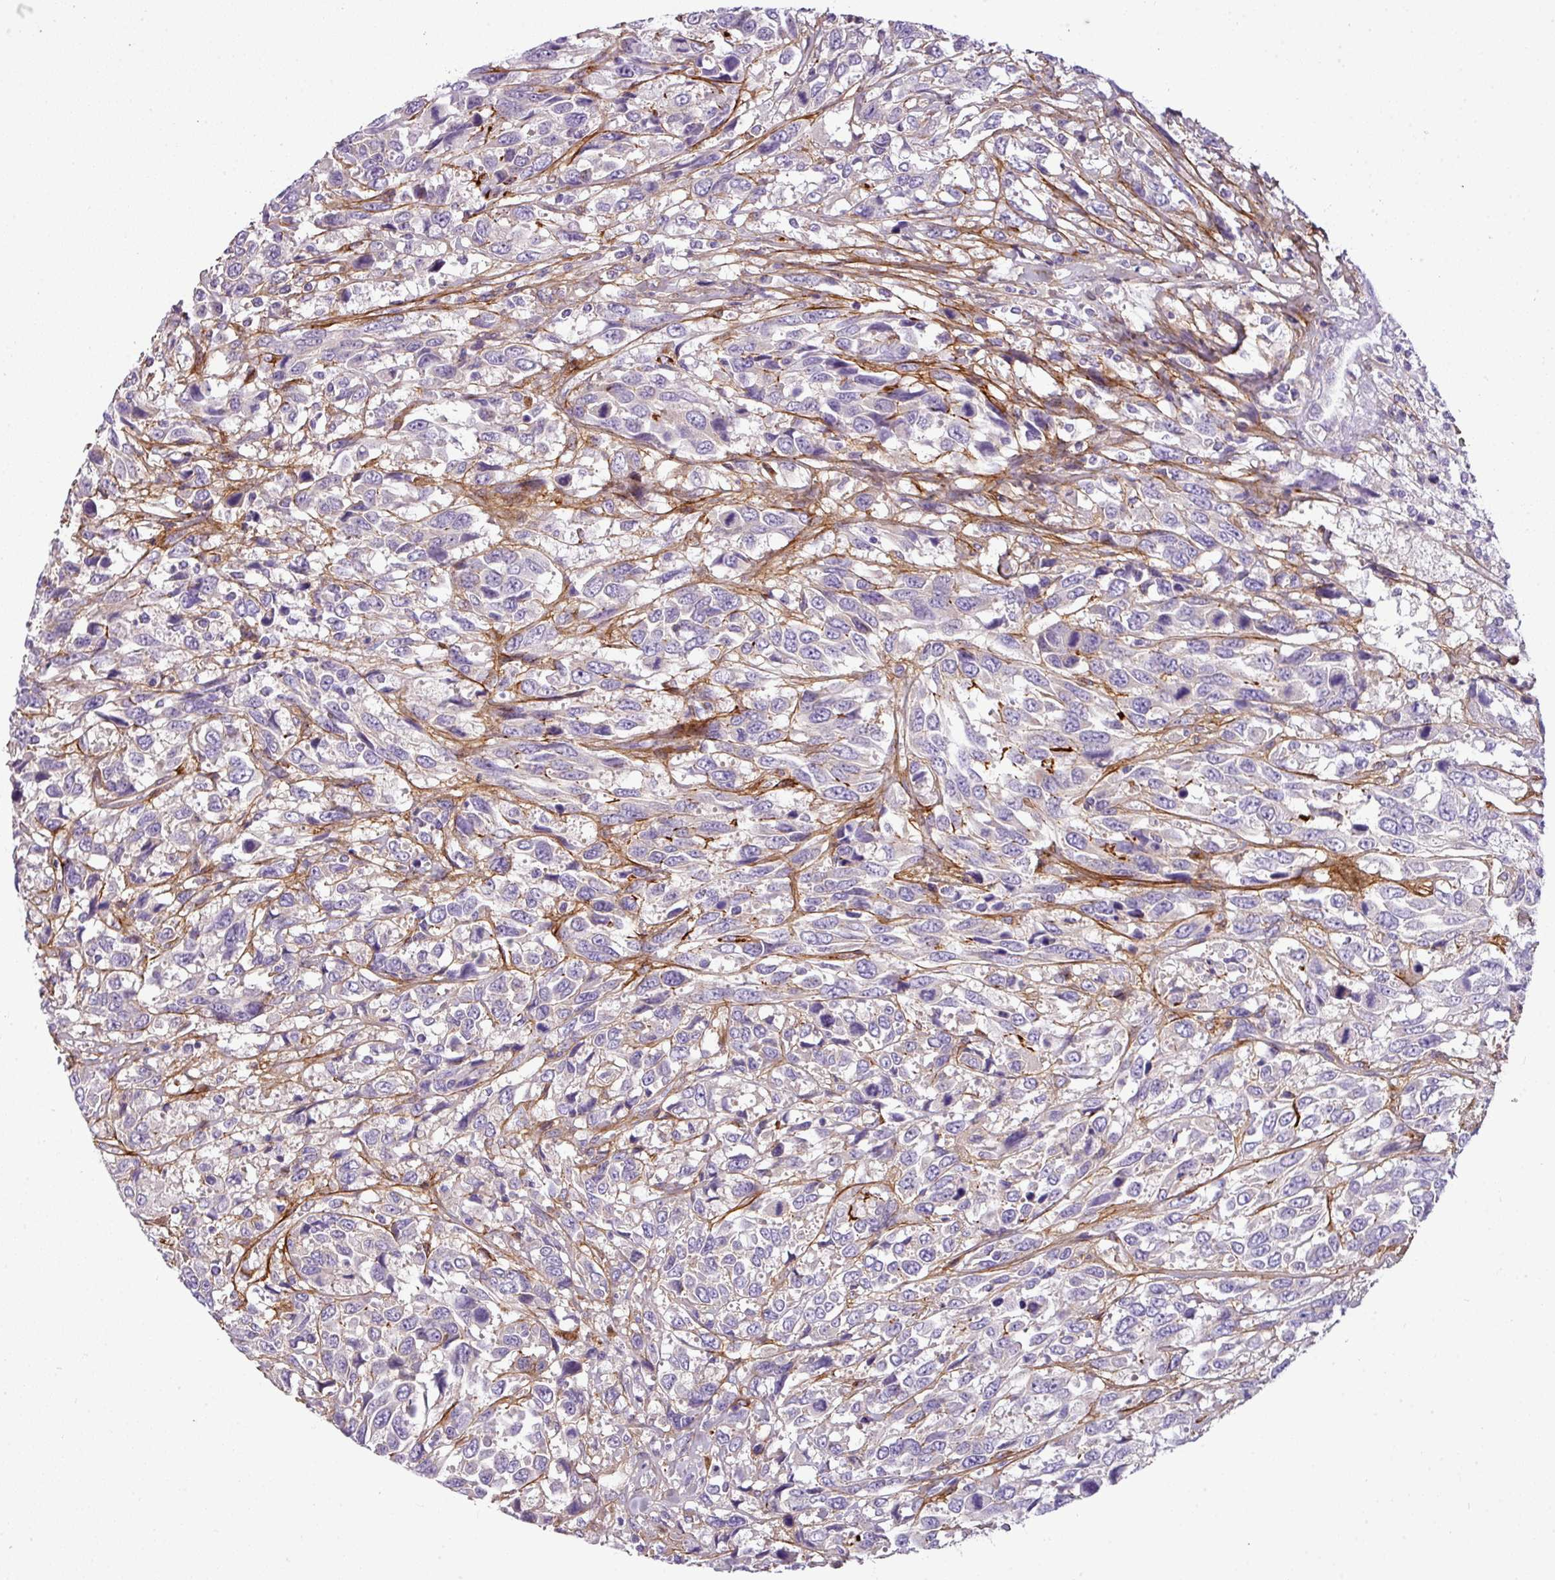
{"staining": {"intensity": "negative", "quantity": "none", "location": "none"}, "tissue": "urothelial cancer", "cell_type": "Tumor cells", "image_type": "cancer", "snomed": [{"axis": "morphology", "description": "Urothelial carcinoma, High grade"}, {"axis": "topography", "description": "Urinary bladder"}], "caption": "Urothelial cancer stained for a protein using immunohistochemistry (IHC) exhibits no staining tumor cells.", "gene": "PARD6G", "patient": {"sex": "female", "age": 70}}